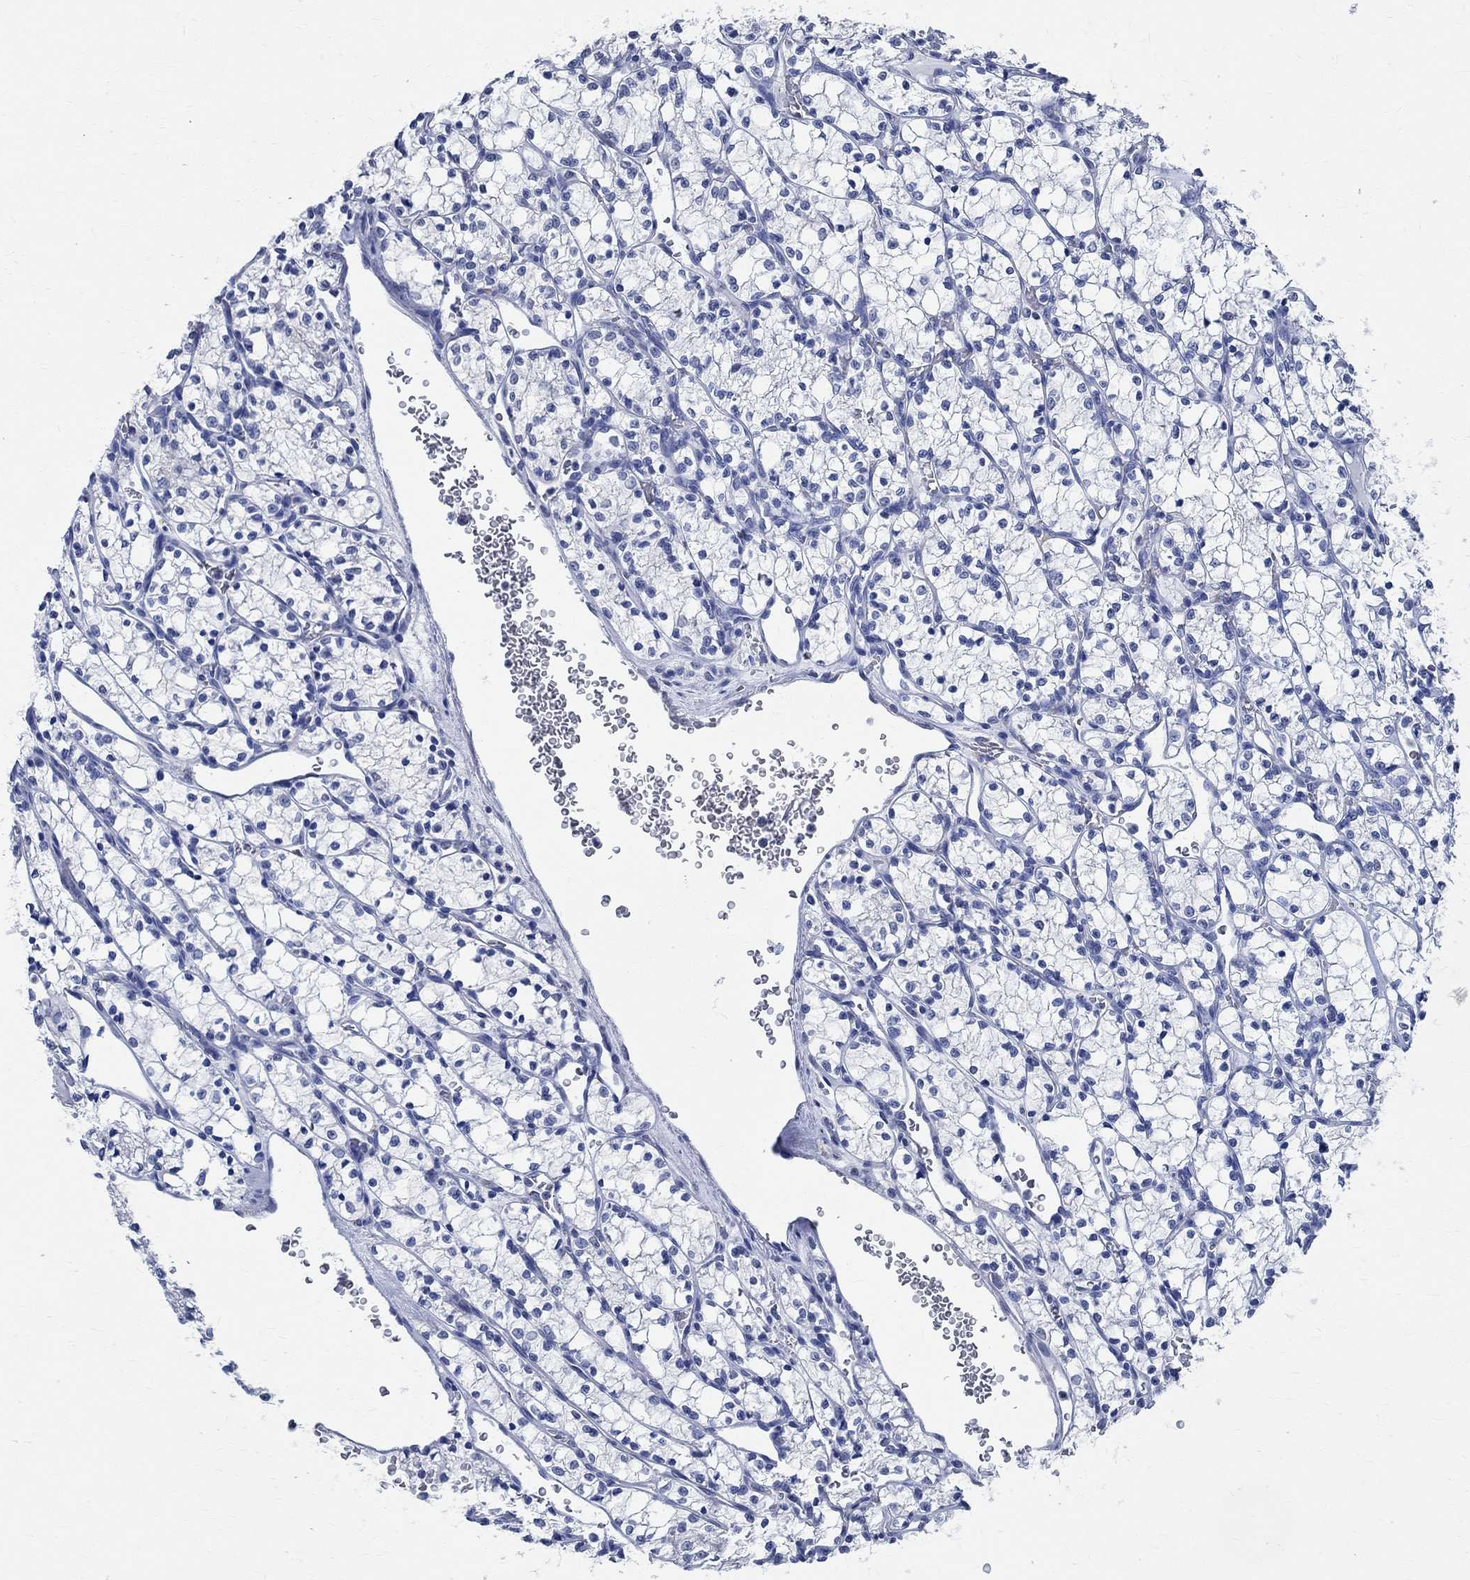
{"staining": {"intensity": "negative", "quantity": "none", "location": "none"}, "tissue": "renal cancer", "cell_type": "Tumor cells", "image_type": "cancer", "snomed": [{"axis": "morphology", "description": "Adenocarcinoma, NOS"}, {"axis": "topography", "description": "Kidney"}], "caption": "Tumor cells are negative for brown protein staining in renal adenocarcinoma. (Stains: DAB (3,3'-diaminobenzidine) IHC with hematoxylin counter stain, Microscopy: brightfield microscopy at high magnification).", "gene": "TMEM221", "patient": {"sex": "female", "age": 69}}